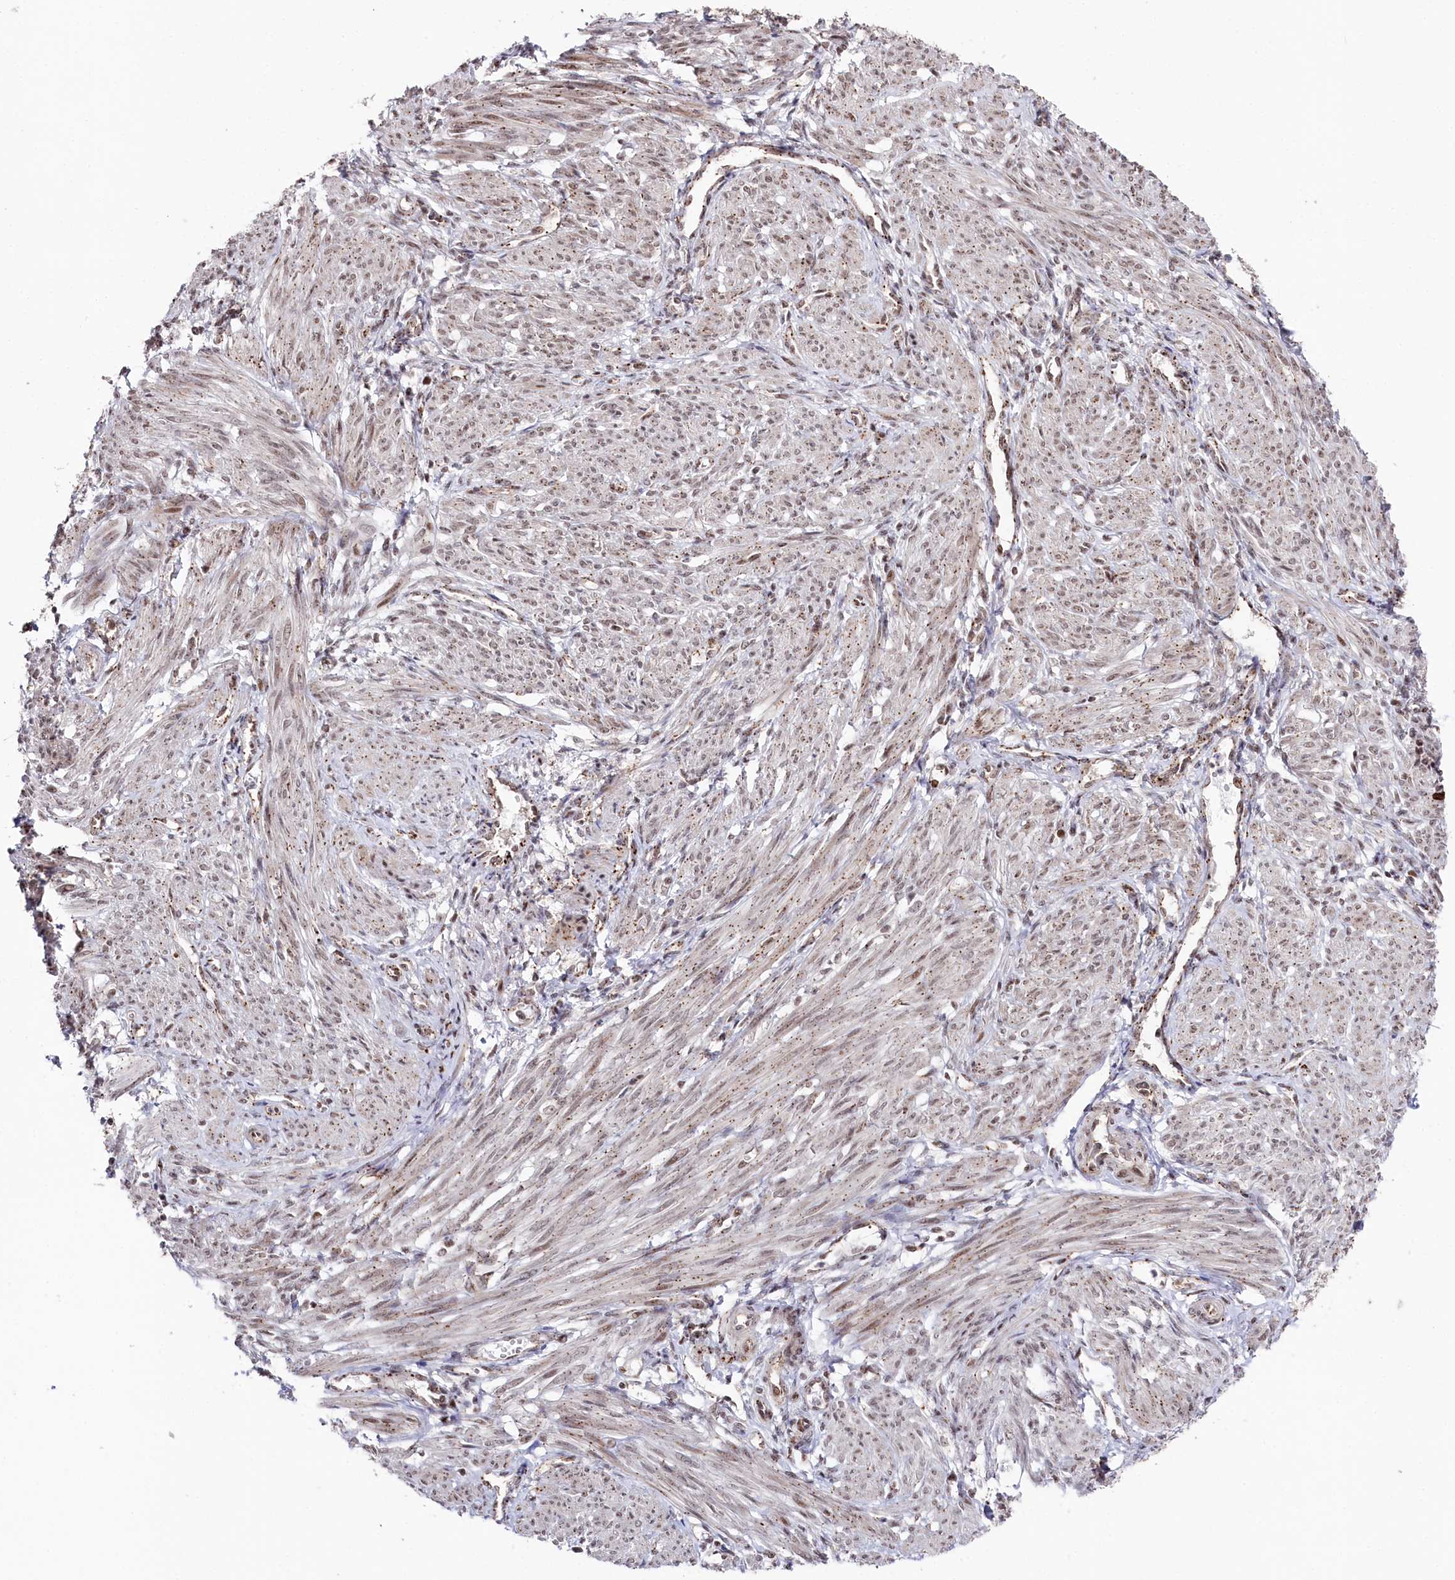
{"staining": {"intensity": "weak", "quantity": "25%-75%", "location": "cytoplasmic/membranous,nuclear"}, "tissue": "smooth muscle", "cell_type": "Smooth muscle cells", "image_type": "normal", "snomed": [{"axis": "morphology", "description": "Normal tissue, NOS"}, {"axis": "topography", "description": "Smooth muscle"}], "caption": "The micrograph exhibits a brown stain indicating the presence of a protein in the cytoplasmic/membranous,nuclear of smooth muscle cells in smooth muscle. The staining is performed using DAB brown chromogen to label protein expression. The nuclei are counter-stained blue using hematoxylin.", "gene": "POLR2H", "patient": {"sex": "female", "age": 39}}